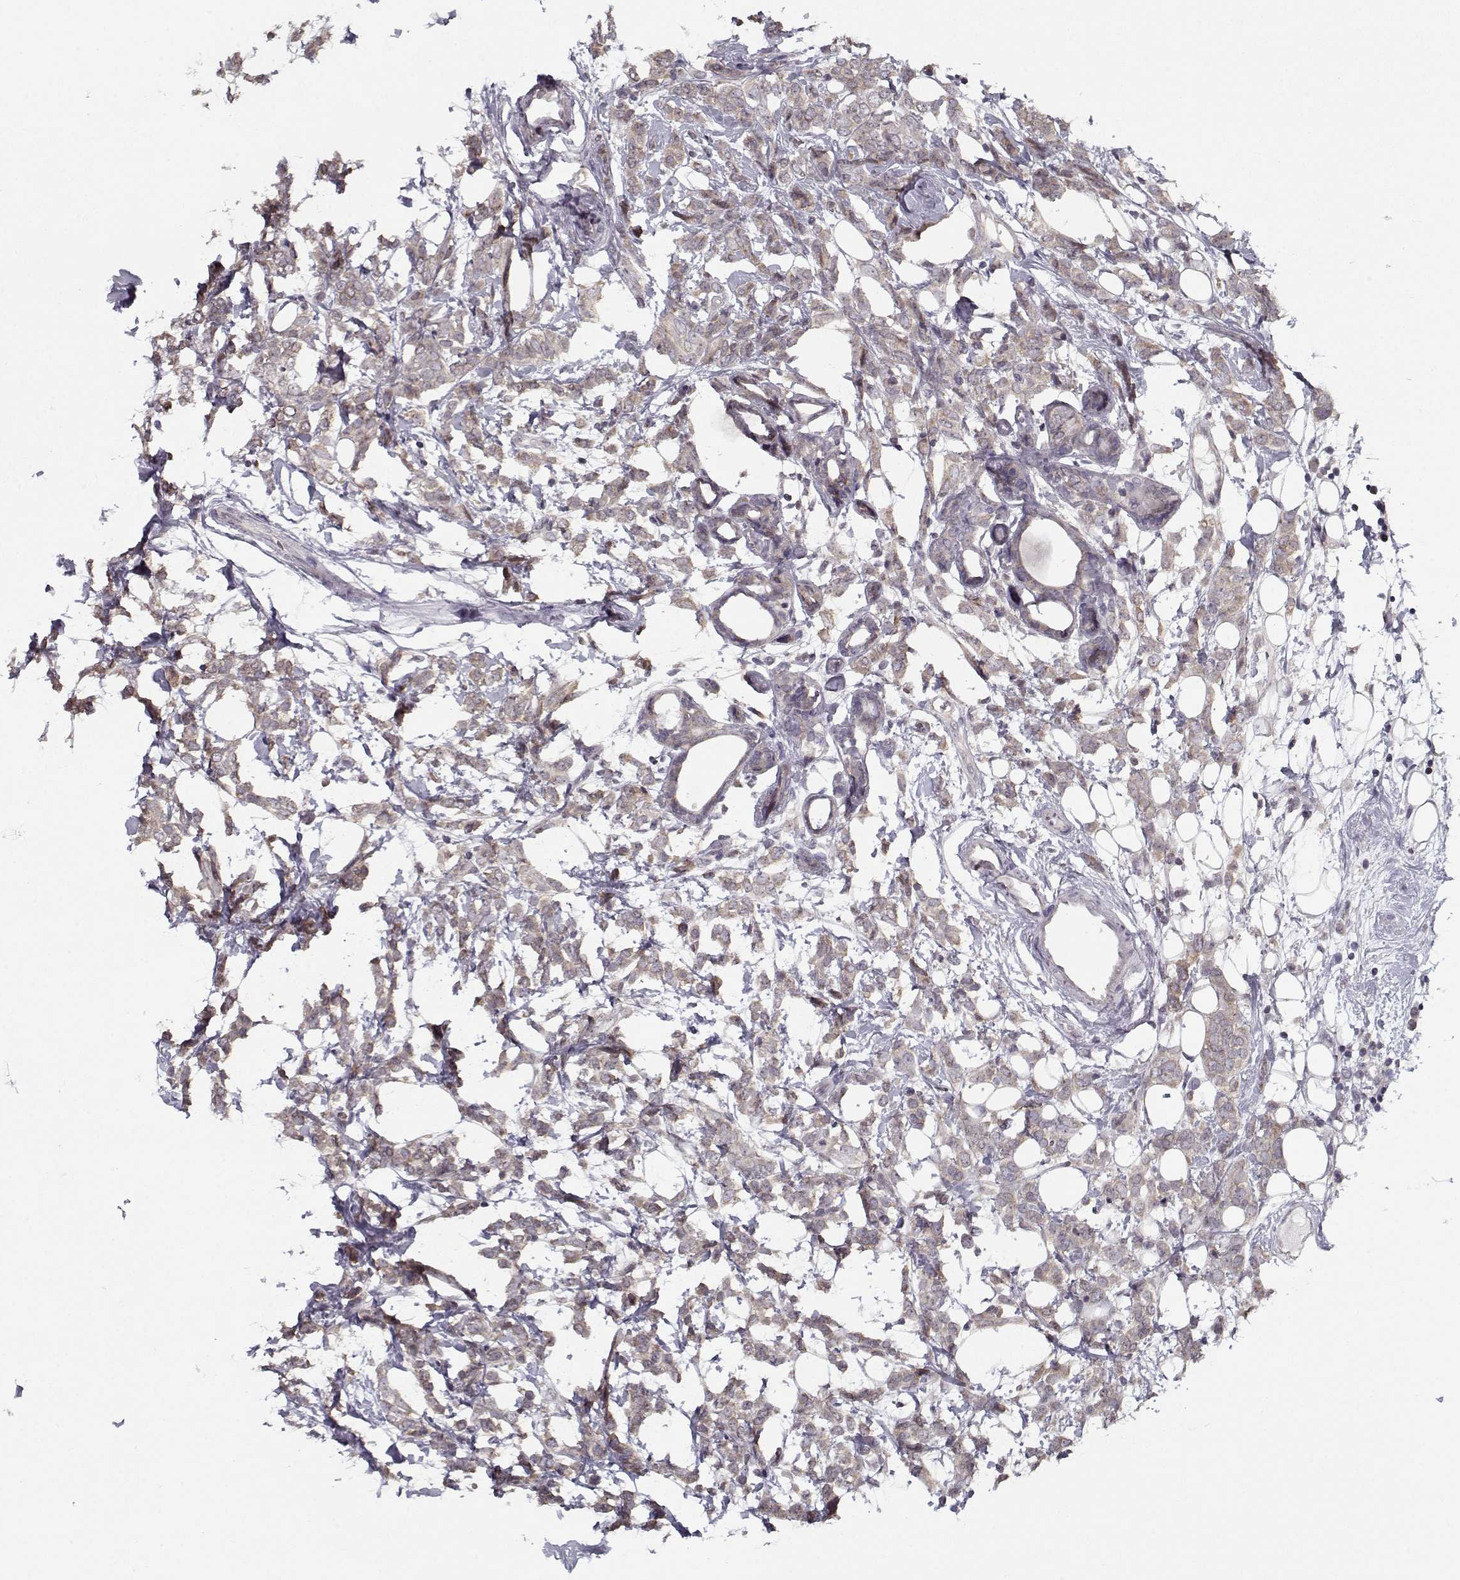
{"staining": {"intensity": "weak", "quantity": ">75%", "location": "cytoplasmic/membranous"}, "tissue": "breast cancer", "cell_type": "Tumor cells", "image_type": "cancer", "snomed": [{"axis": "morphology", "description": "Lobular carcinoma"}, {"axis": "topography", "description": "Breast"}], "caption": "Breast cancer tissue exhibits weak cytoplasmic/membranous positivity in approximately >75% of tumor cells, visualized by immunohistochemistry.", "gene": "TESPA1", "patient": {"sex": "female", "age": 49}}